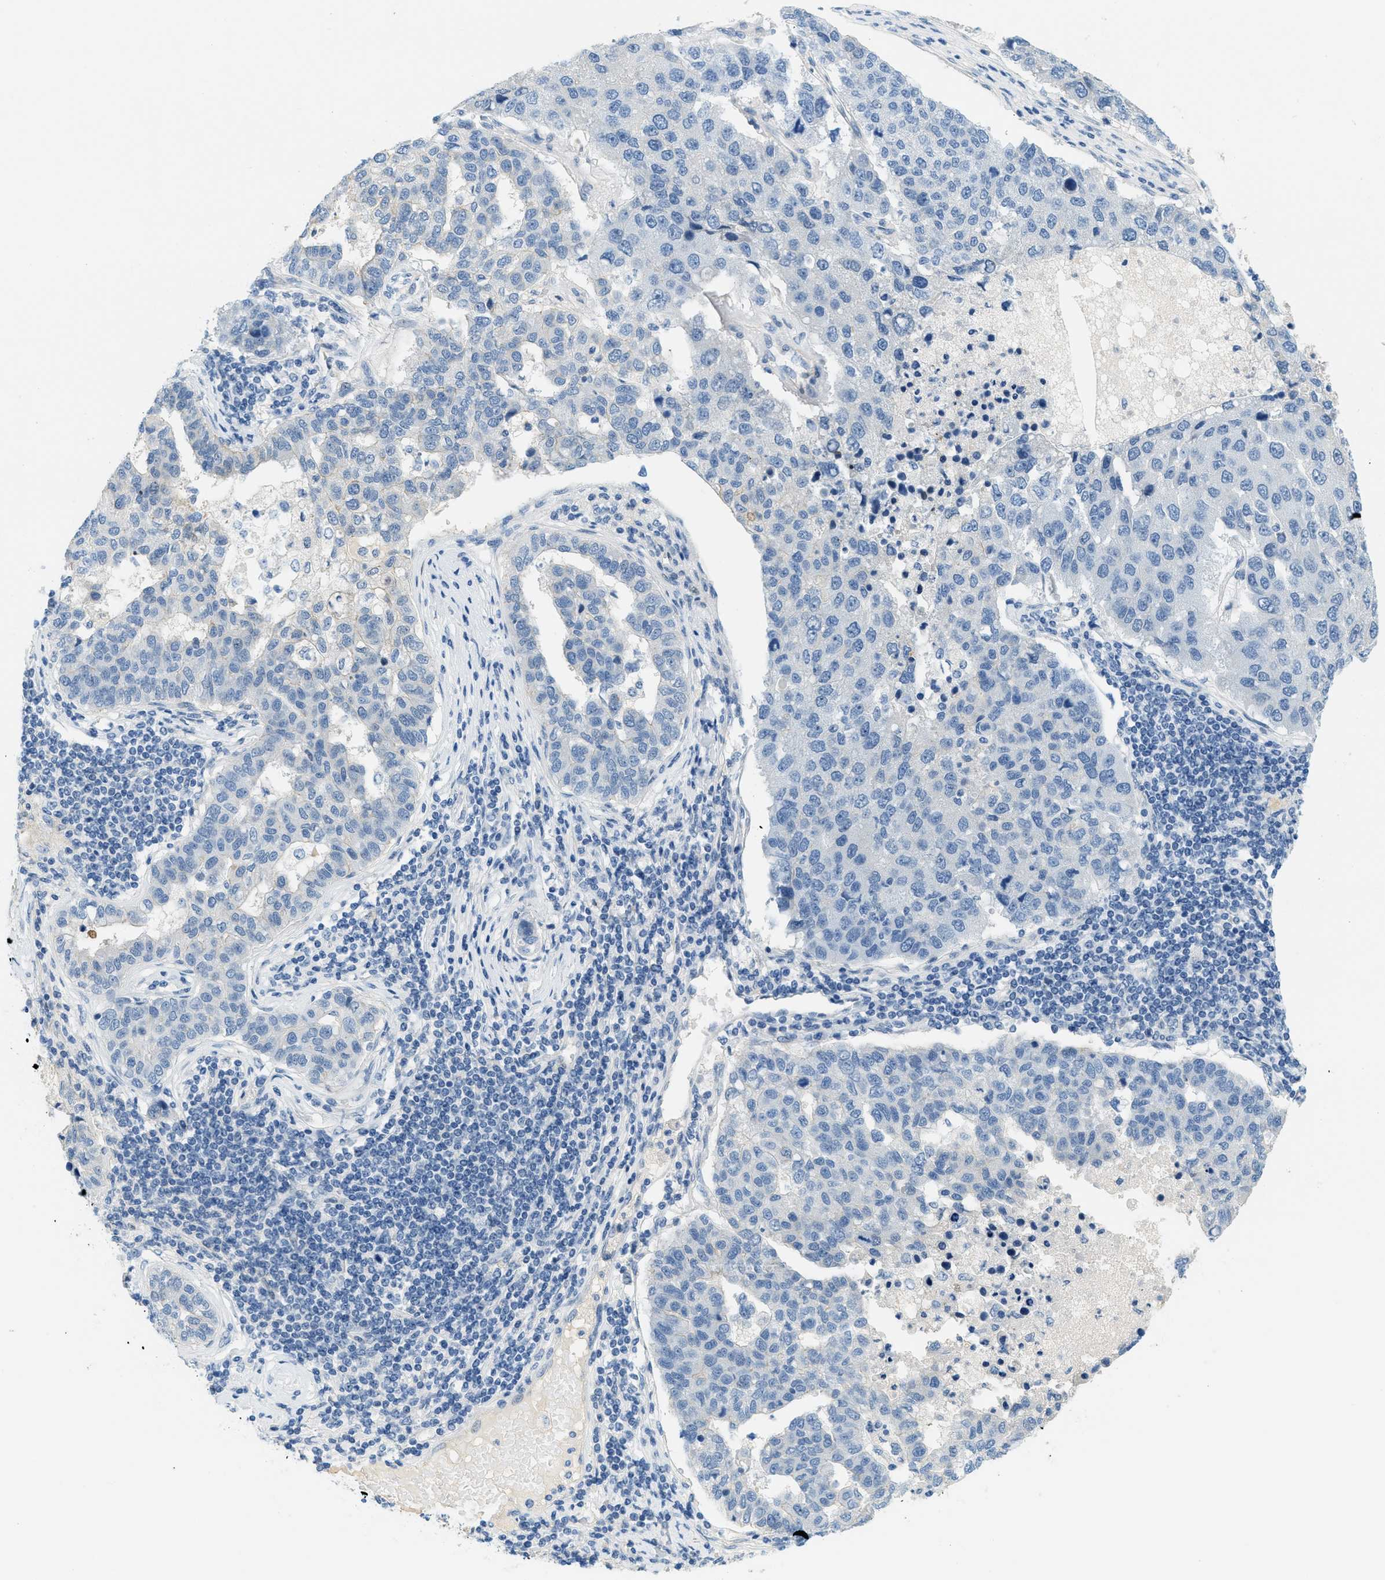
{"staining": {"intensity": "negative", "quantity": "none", "location": "none"}, "tissue": "pancreatic cancer", "cell_type": "Tumor cells", "image_type": "cancer", "snomed": [{"axis": "morphology", "description": "Adenocarcinoma, NOS"}, {"axis": "topography", "description": "Pancreas"}], "caption": "This is an immunohistochemistry (IHC) photomicrograph of pancreatic cancer. There is no expression in tumor cells.", "gene": "CYP4X1", "patient": {"sex": "female", "age": 61}}